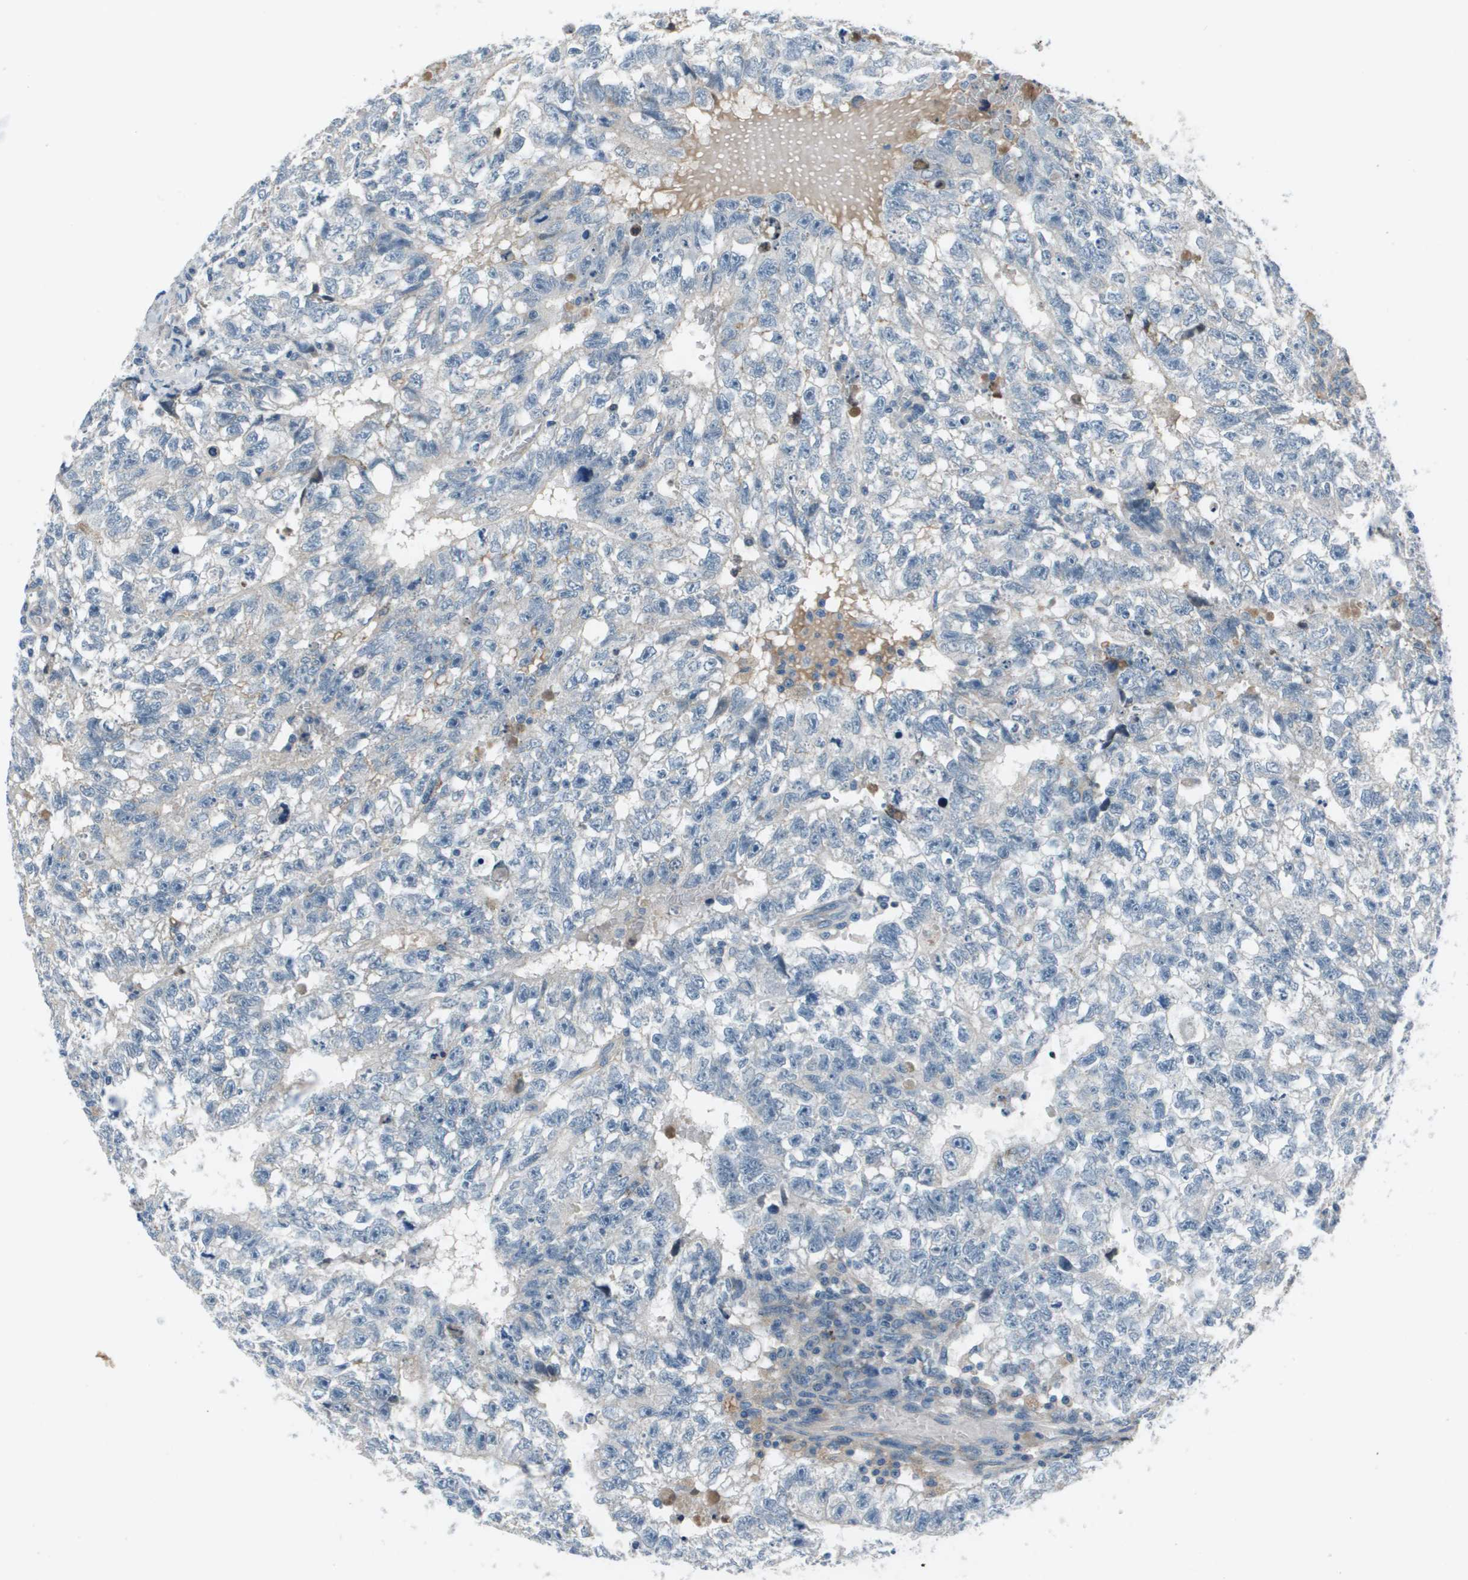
{"staining": {"intensity": "negative", "quantity": "none", "location": "none"}, "tissue": "testis cancer", "cell_type": "Tumor cells", "image_type": "cancer", "snomed": [{"axis": "morphology", "description": "Seminoma, NOS"}, {"axis": "morphology", "description": "Carcinoma, Embryonal, NOS"}, {"axis": "topography", "description": "Testis"}], "caption": "Protein analysis of testis cancer shows no significant staining in tumor cells. (DAB (3,3'-diaminobenzidine) immunohistochemistry (IHC) with hematoxylin counter stain).", "gene": "PCOLCE", "patient": {"sex": "male", "age": 38}}